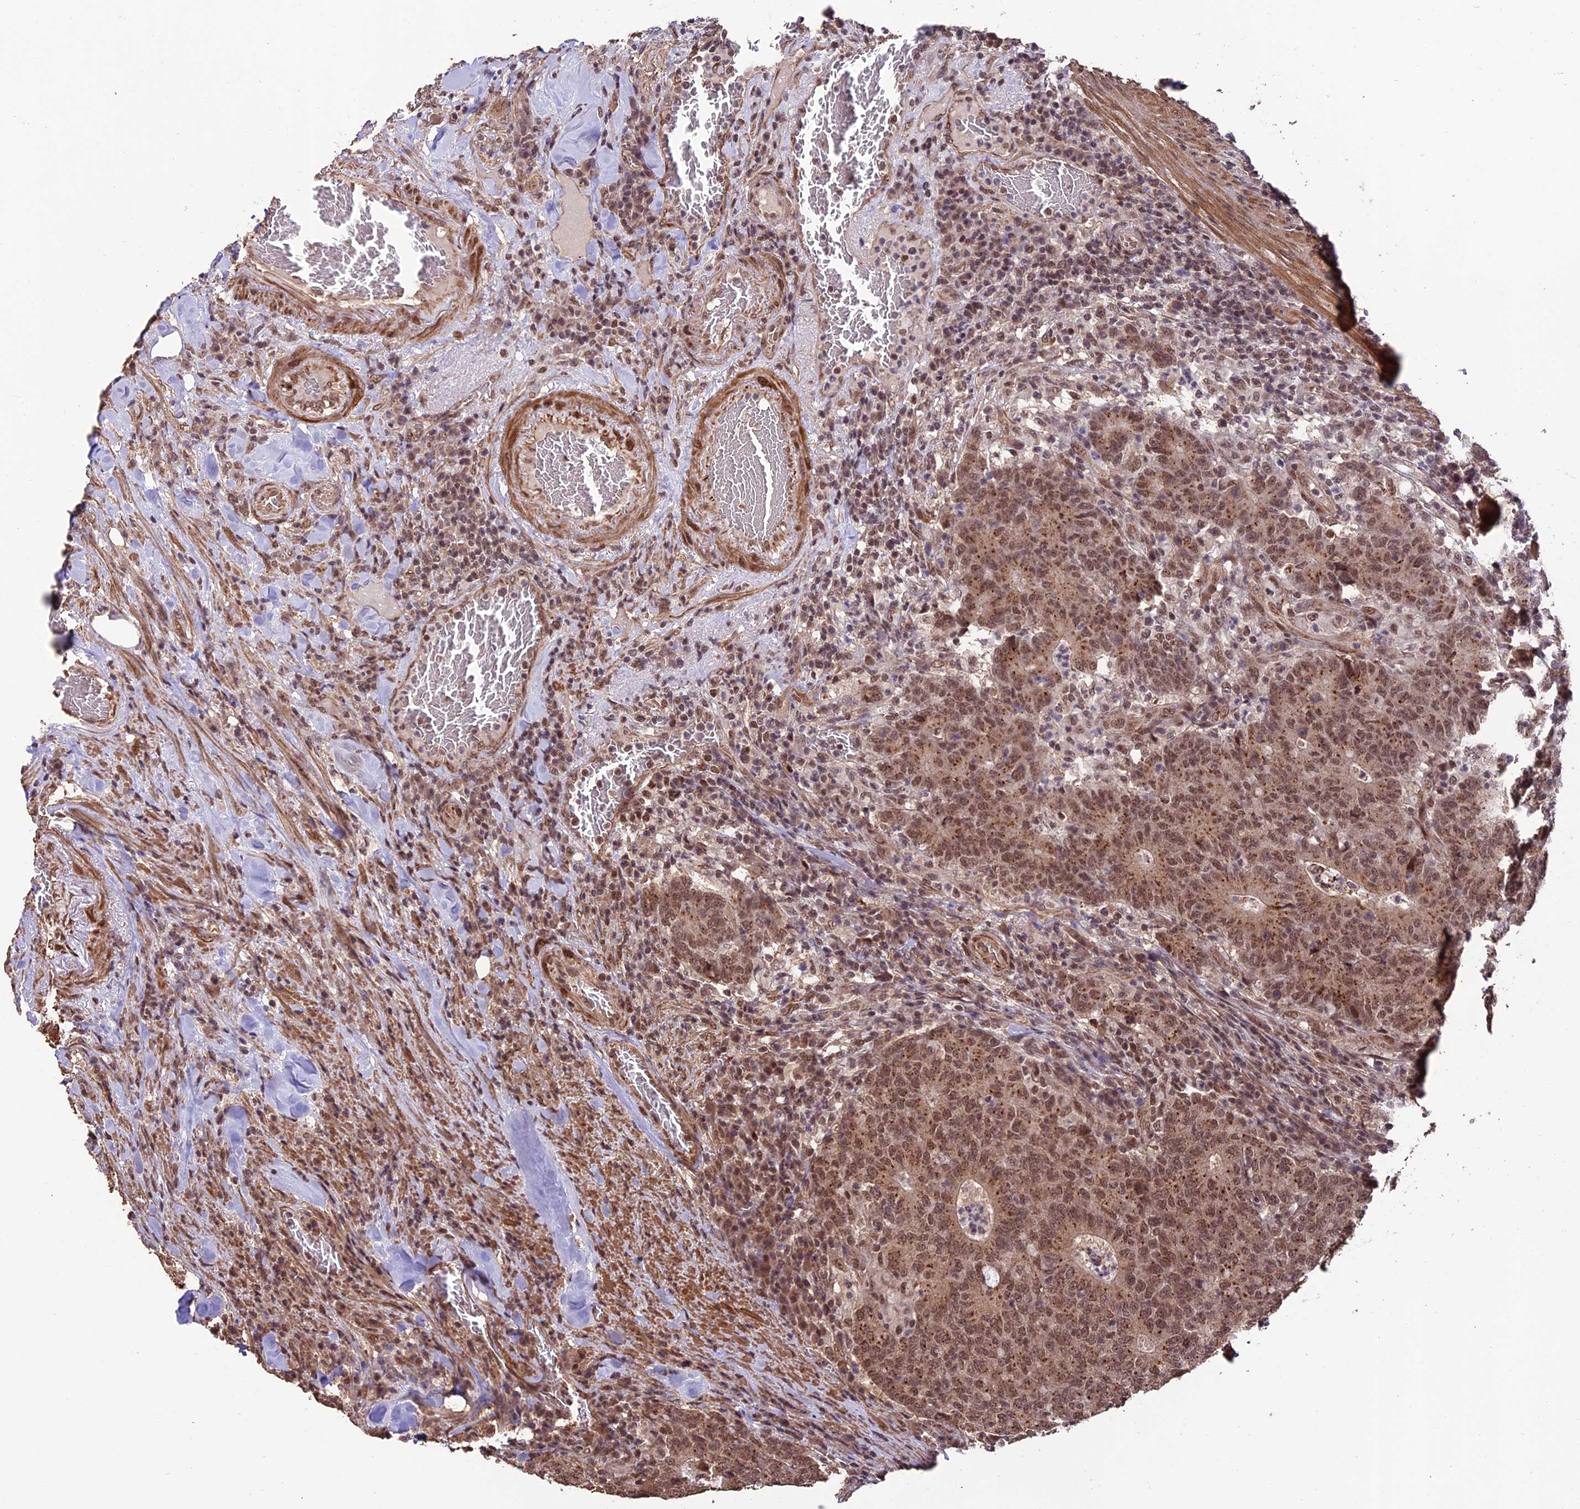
{"staining": {"intensity": "moderate", "quantity": ">75%", "location": "cytoplasmic/membranous,nuclear"}, "tissue": "colorectal cancer", "cell_type": "Tumor cells", "image_type": "cancer", "snomed": [{"axis": "morphology", "description": "Normal tissue, NOS"}, {"axis": "morphology", "description": "Adenocarcinoma, NOS"}, {"axis": "topography", "description": "Colon"}], "caption": "Moderate cytoplasmic/membranous and nuclear expression for a protein is appreciated in about >75% of tumor cells of adenocarcinoma (colorectal) using immunohistochemistry (IHC).", "gene": "CABIN1", "patient": {"sex": "female", "age": 75}}